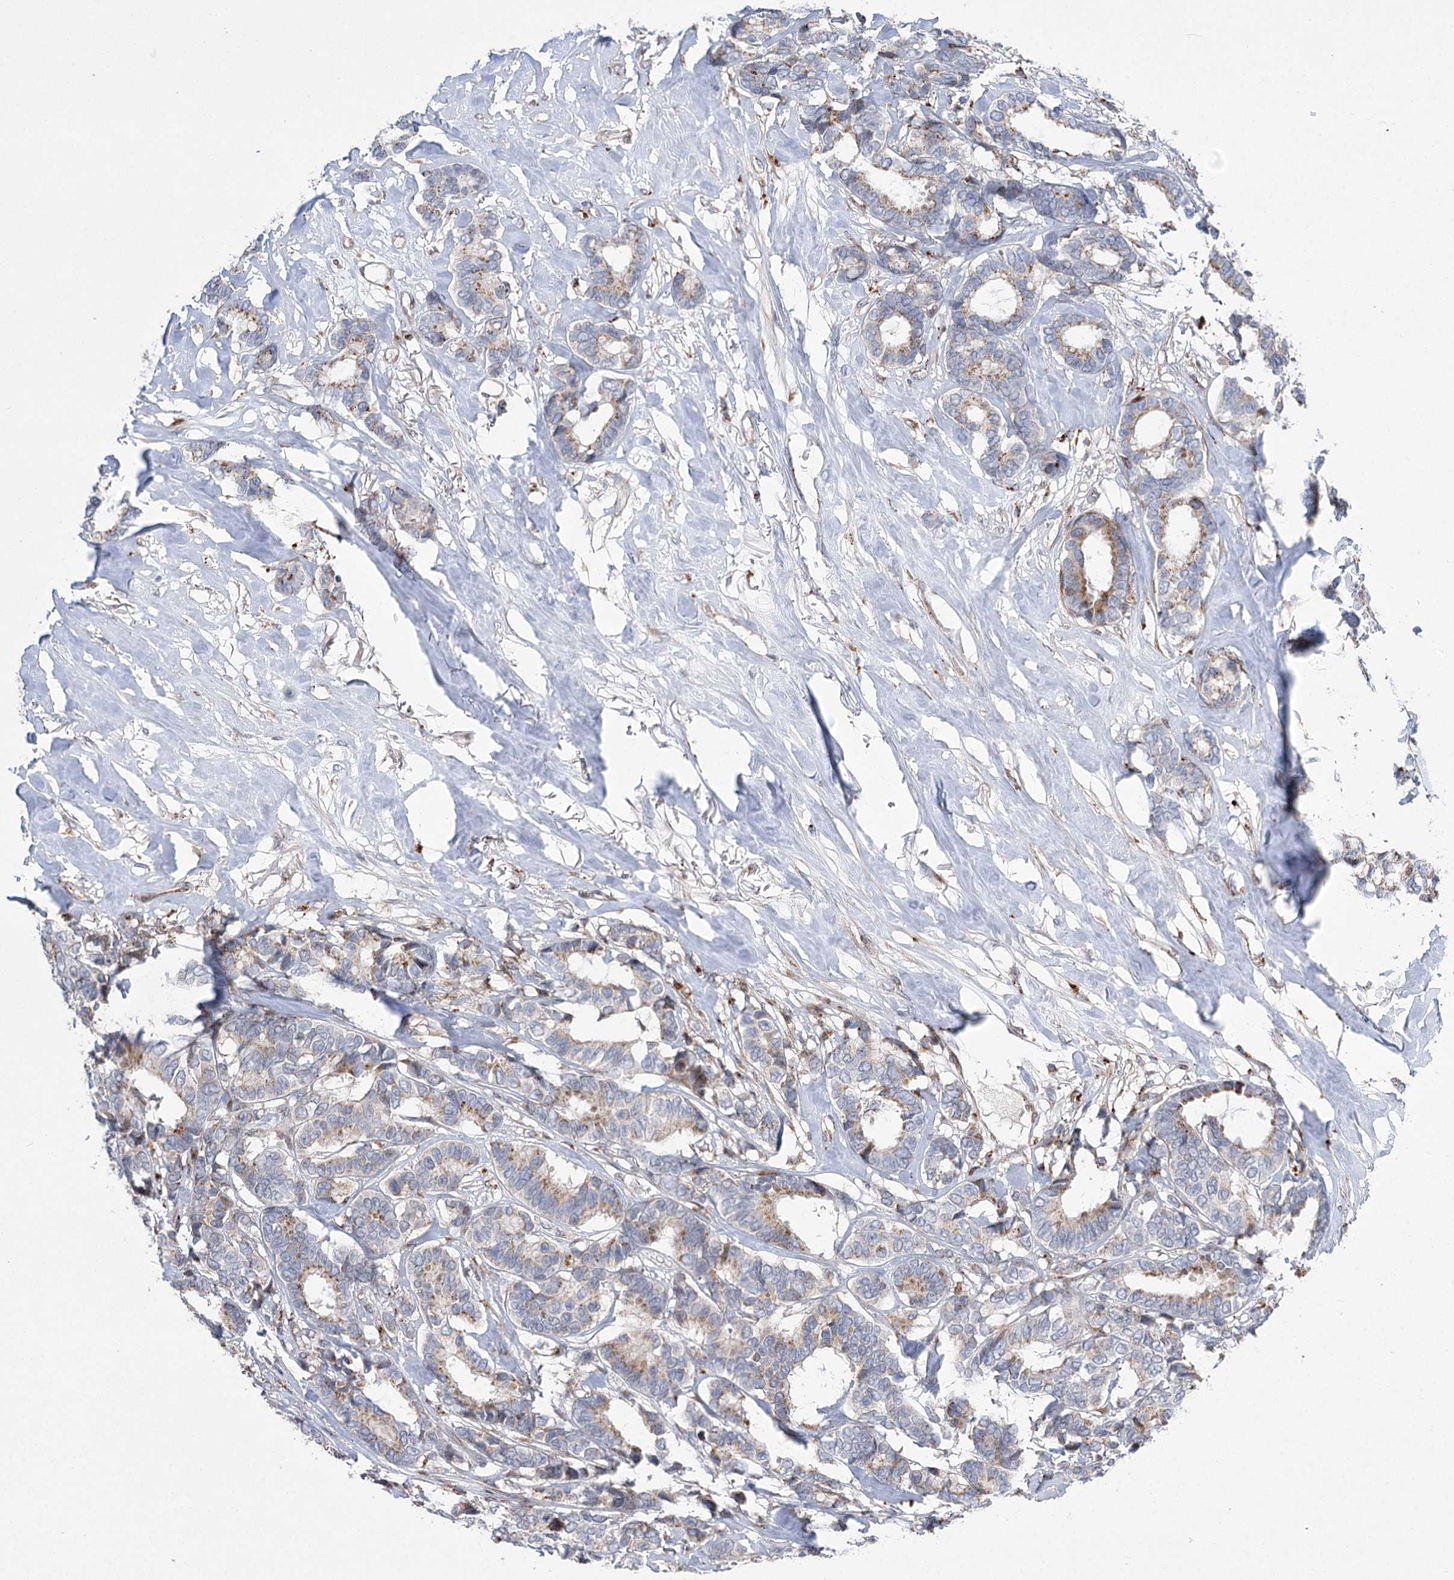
{"staining": {"intensity": "weak", "quantity": "25%-75%", "location": "cytoplasmic/membranous"}, "tissue": "breast cancer", "cell_type": "Tumor cells", "image_type": "cancer", "snomed": [{"axis": "morphology", "description": "Duct carcinoma"}, {"axis": "topography", "description": "Breast"}], "caption": "An IHC micrograph of neoplastic tissue is shown. Protein staining in brown highlights weak cytoplasmic/membranous positivity in breast intraductal carcinoma within tumor cells. The staining was performed using DAB (3,3'-diaminobenzidine), with brown indicating positive protein expression. Nuclei are stained blue with hematoxylin.", "gene": "NME7", "patient": {"sex": "female", "age": 87}}